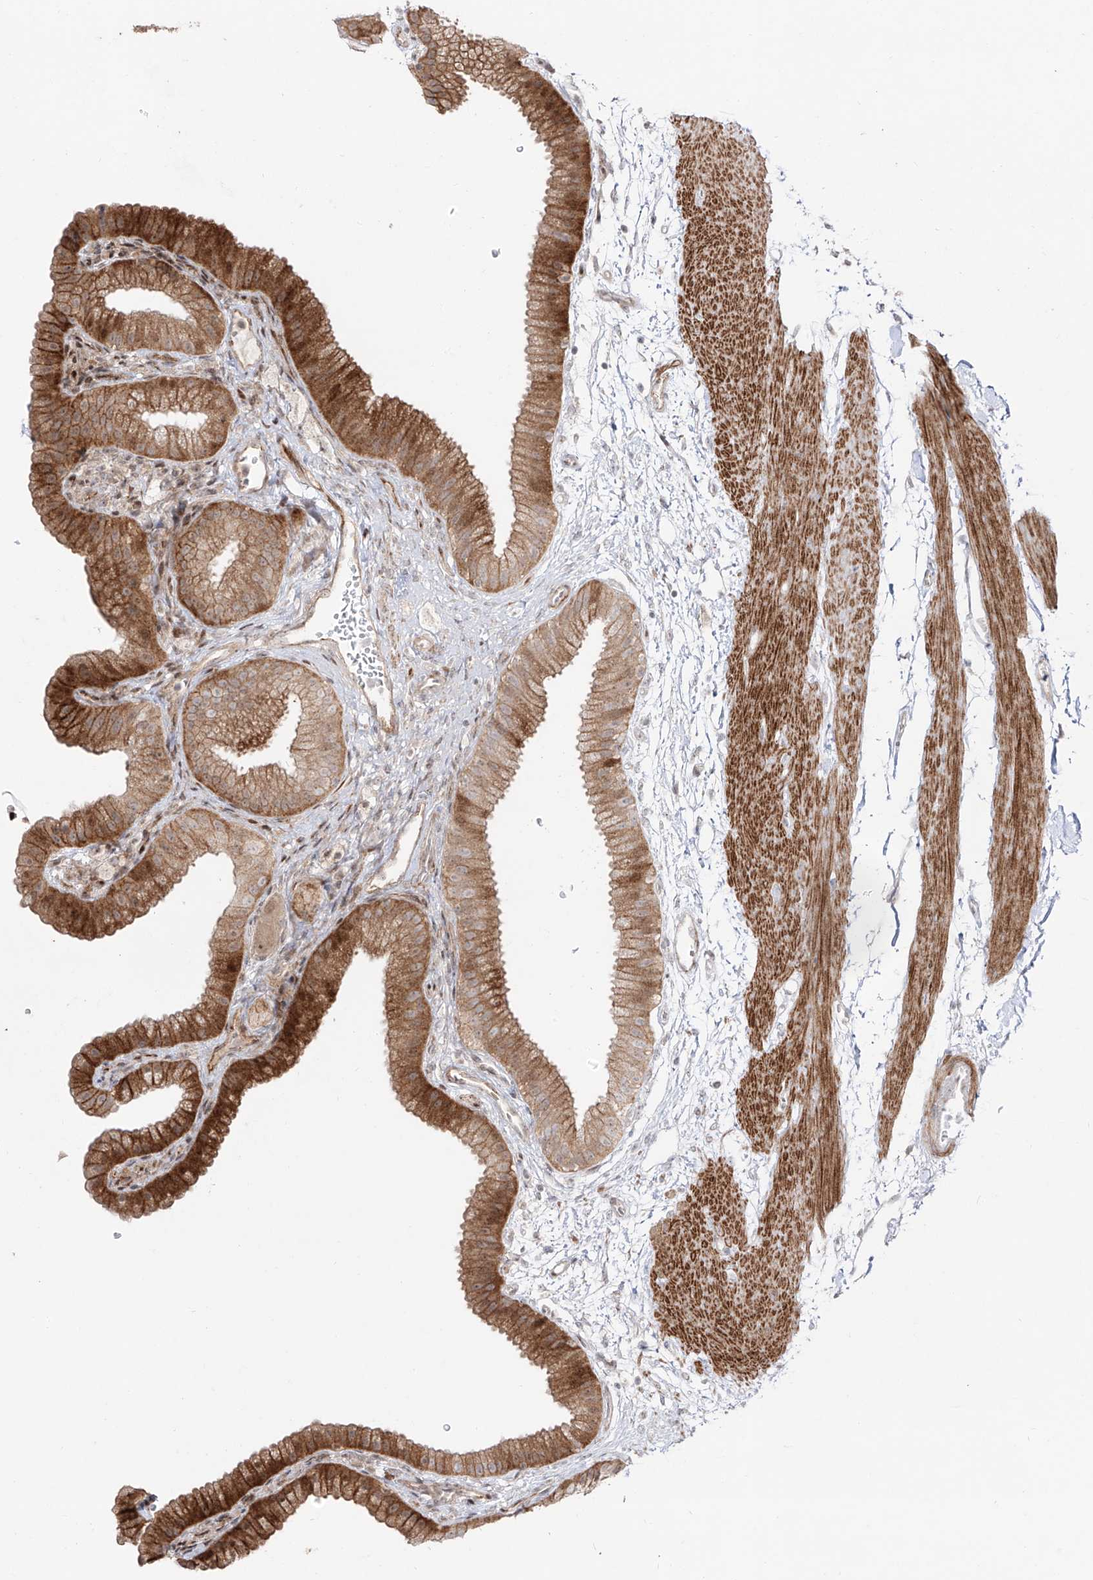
{"staining": {"intensity": "moderate", "quantity": ">75%", "location": "cytoplasmic/membranous"}, "tissue": "gallbladder", "cell_type": "Glandular cells", "image_type": "normal", "snomed": [{"axis": "morphology", "description": "Normal tissue, NOS"}, {"axis": "topography", "description": "Gallbladder"}], "caption": "Immunohistochemistry (DAB (3,3'-diaminobenzidine)) staining of unremarkable human gallbladder exhibits moderate cytoplasmic/membranous protein staining in about >75% of glandular cells.", "gene": "ZNF180", "patient": {"sex": "female", "age": 64}}